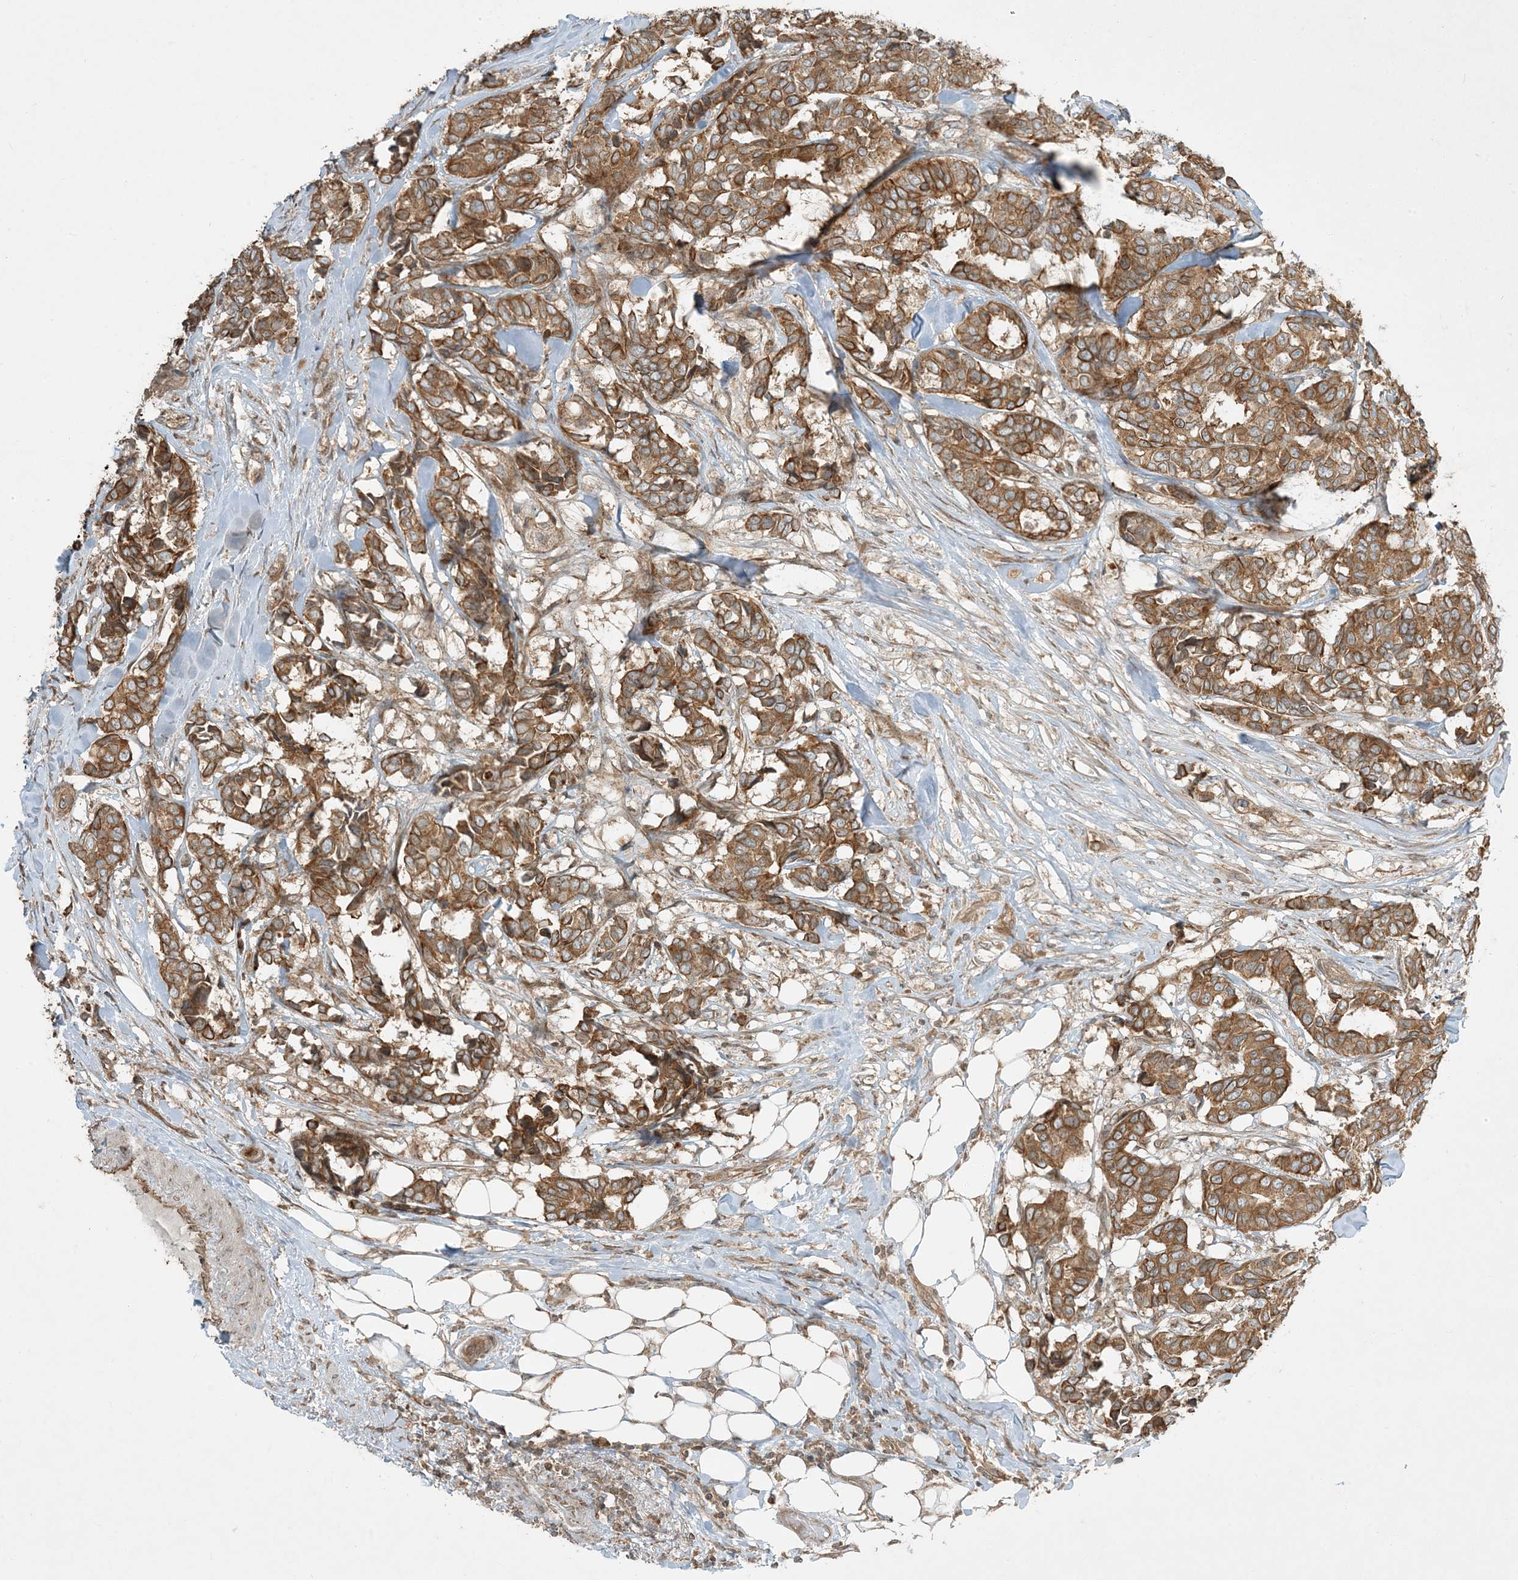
{"staining": {"intensity": "moderate", "quantity": ">75%", "location": "cytoplasmic/membranous"}, "tissue": "breast cancer", "cell_type": "Tumor cells", "image_type": "cancer", "snomed": [{"axis": "morphology", "description": "Duct carcinoma"}, {"axis": "topography", "description": "Breast"}], "caption": "Breast infiltrating ductal carcinoma stained with a brown dye displays moderate cytoplasmic/membranous positive expression in about >75% of tumor cells.", "gene": "COMMD8", "patient": {"sex": "female", "age": 87}}